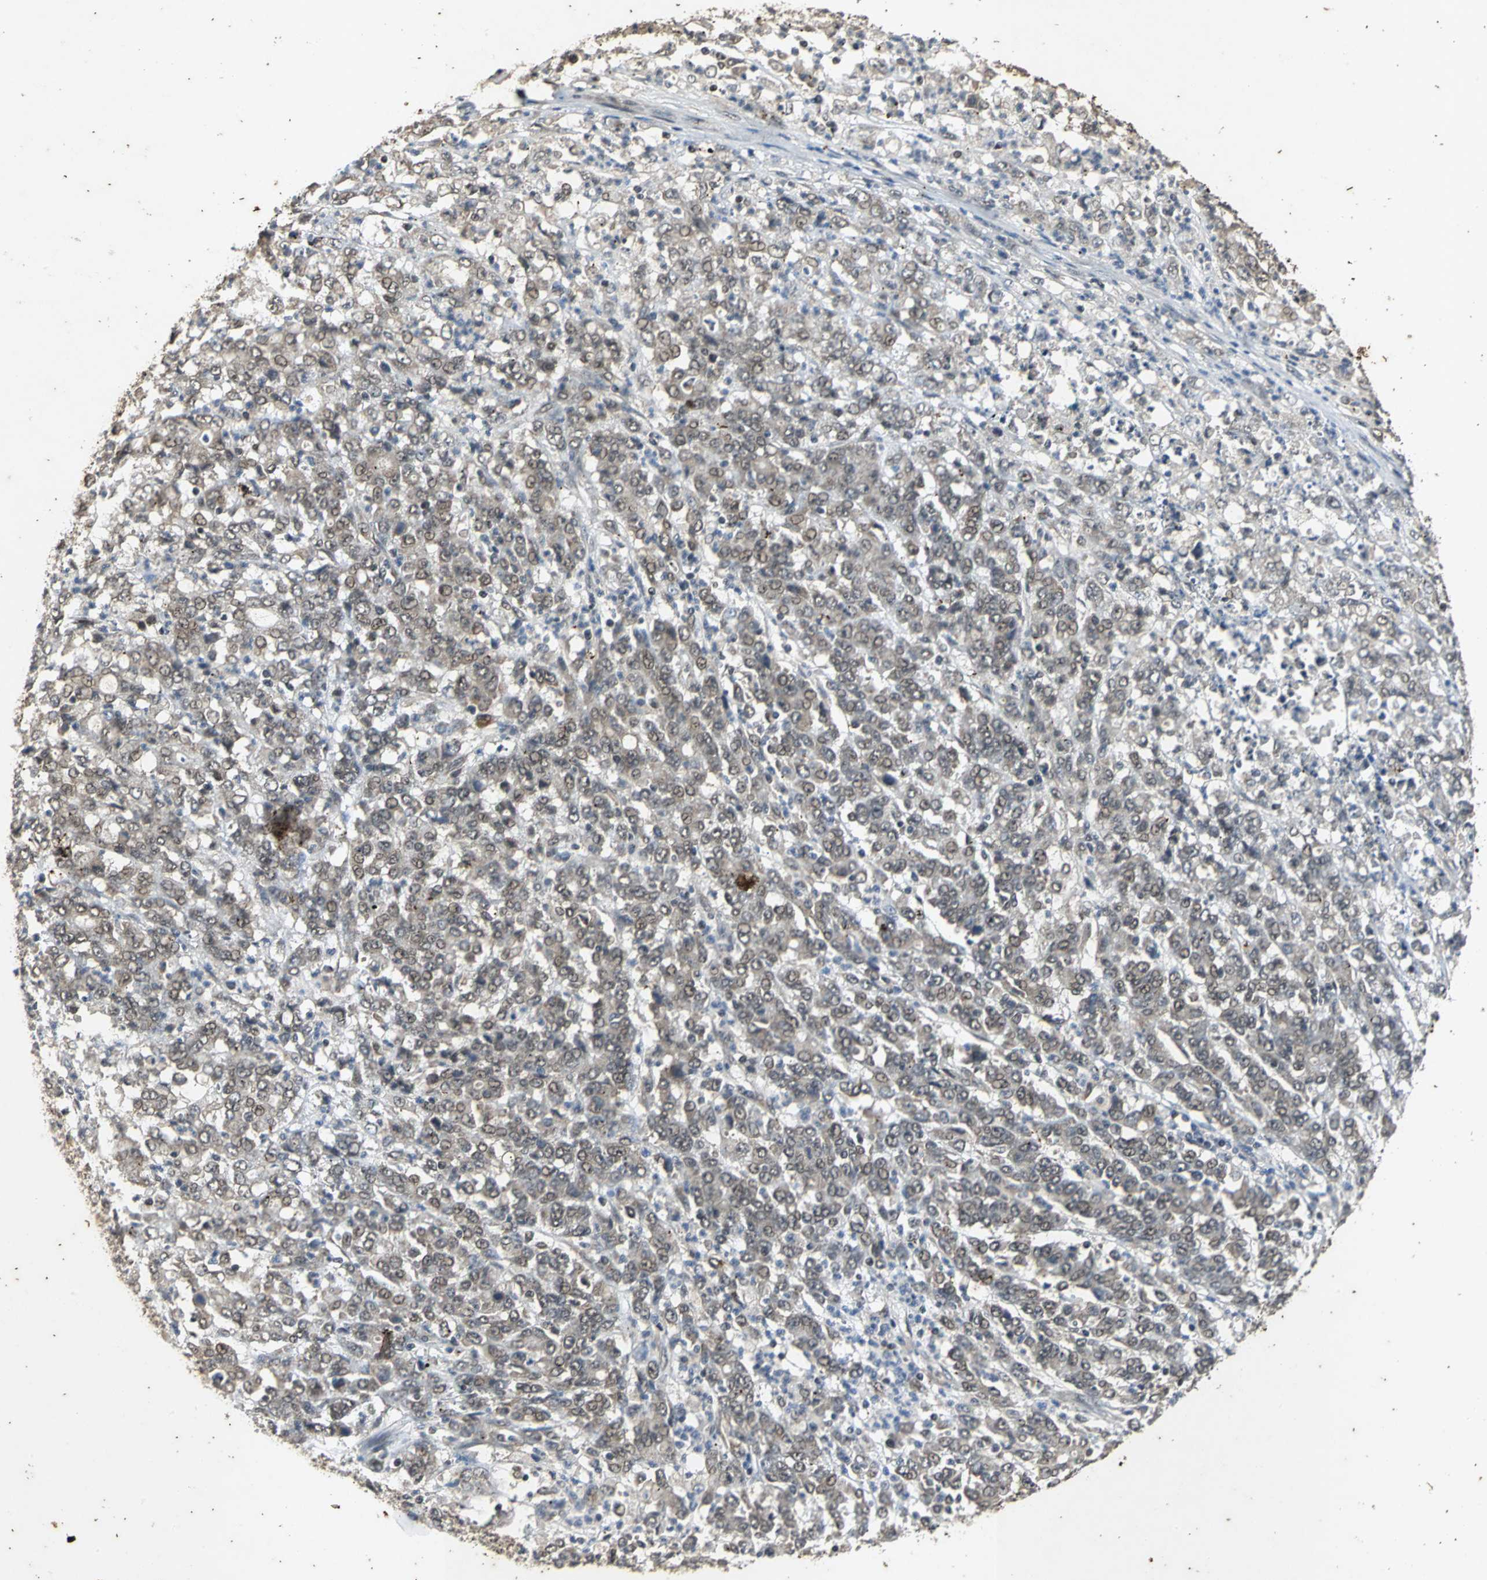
{"staining": {"intensity": "weak", "quantity": ">75%", "location": "cytoplasmic/membranous"}, "tissue": "stomach cancer", "cell_type": "Tumor cells", "image_type": "cancer", "snomed": [{"axis": "morphology", "description": "Adenocarcinoma, NOS"}, {"axis": "topography", "description": "Stomach, lower"}], "caption": "A brown stain labels weak cytoplasmic/membranous staining of a protein in adenocarcinoma (stomach) tumor cells.", "gene": "NOTCH3", "patient": {"sex": "female", "age": 71}}